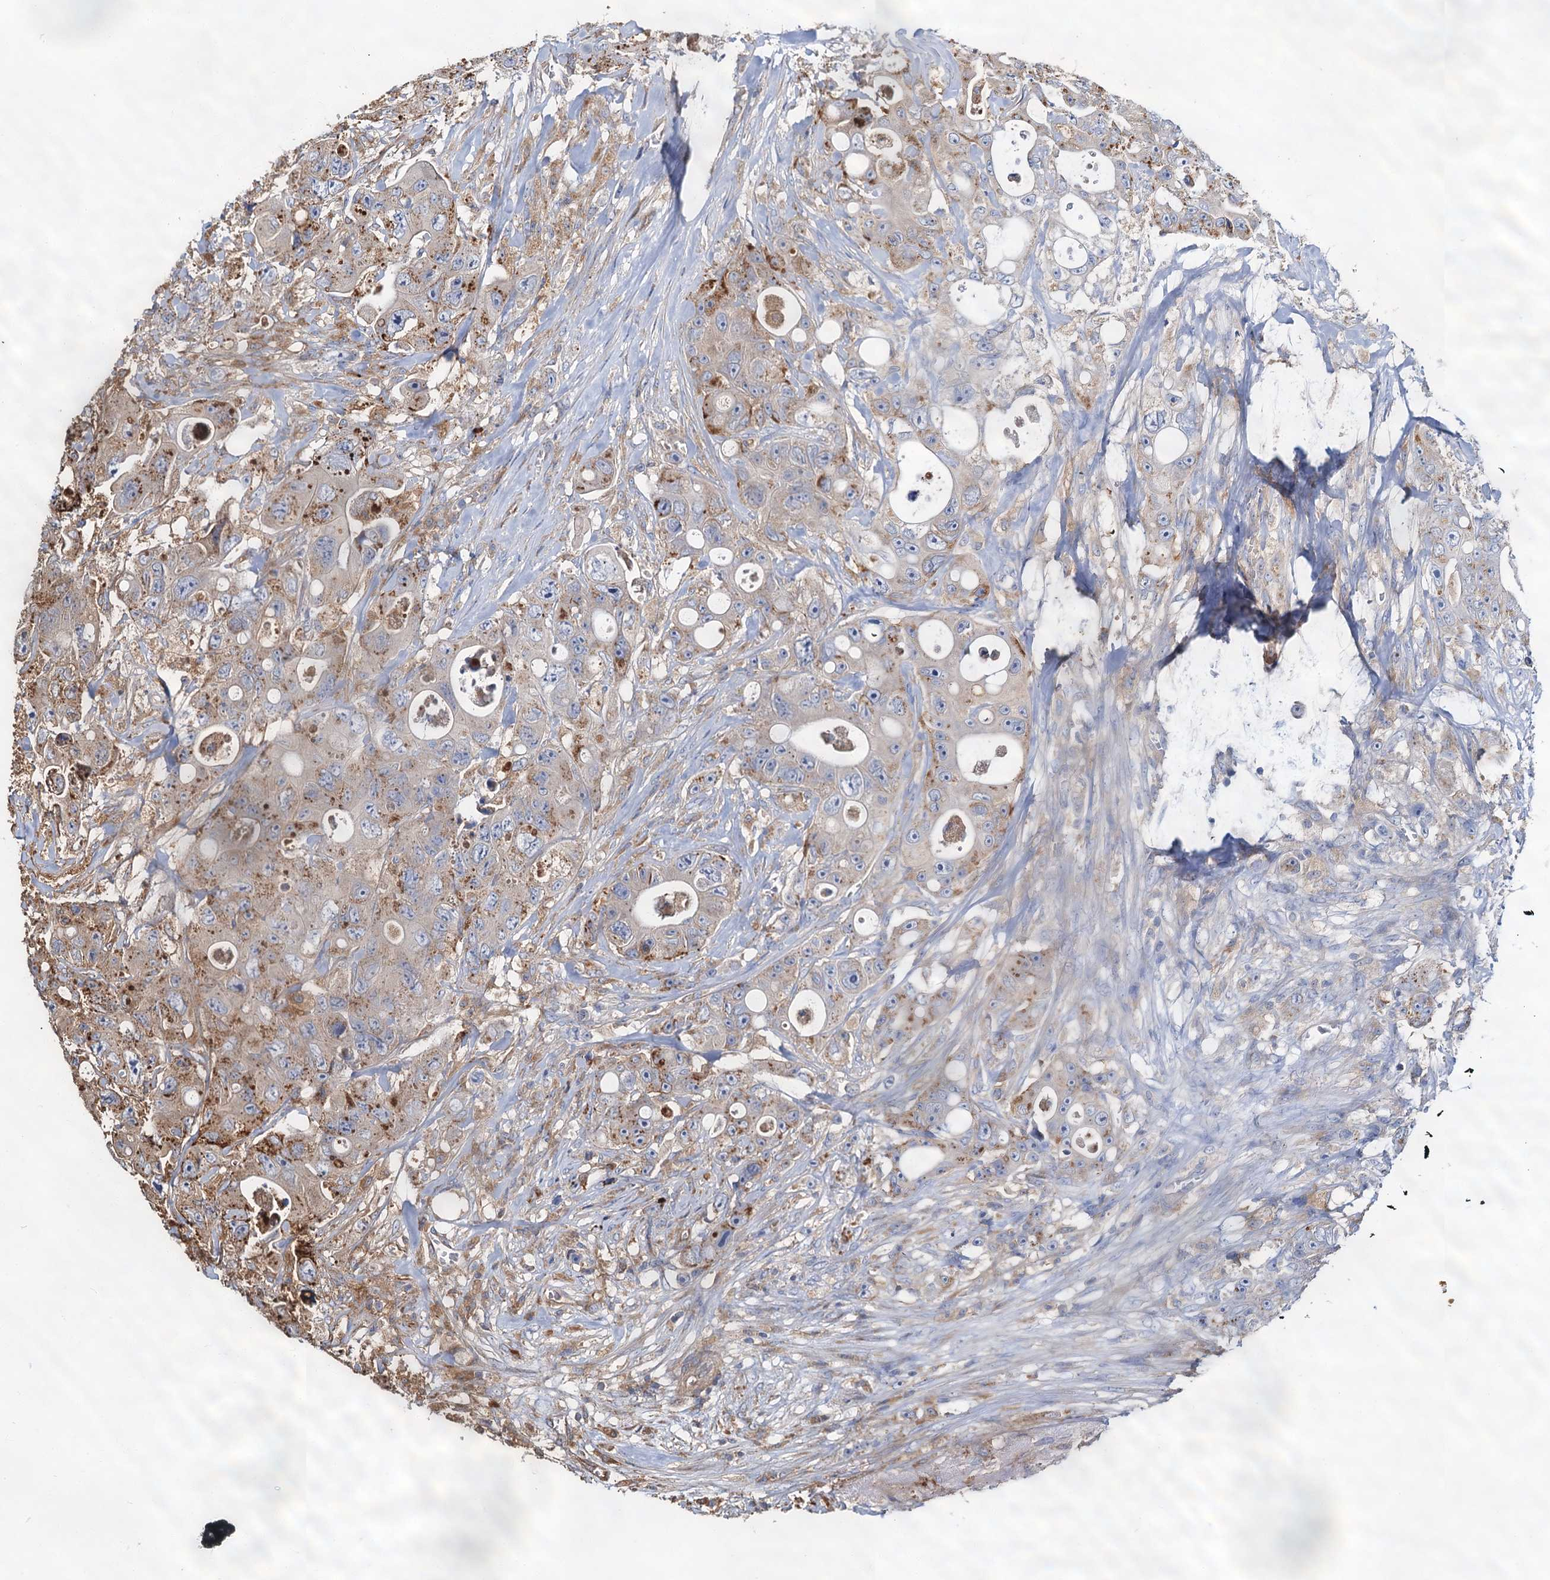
{"staining": {"intensity": "moderate", "quantity": "25%-75%", "location": "cytoplasmic/membranous"}, "tissue": "colorectal cancer", "cell_type": "Tumor cells", "image_type": "cancer", "snomed": [{"axis": "morphology", "description": "Adenocarcinoma, NOS"}, {"axis": "topography", "description": "Colon"}], "caption": "This photomicrograph reveals IHC staining of human colorectal cancer (adenocarcinoma), with medium moderate cytoplasmic/membranous staining in about 25%-75% of tumor cells.", "gene": "WDR73", "patient": {"sex": "female", "age": 46}}